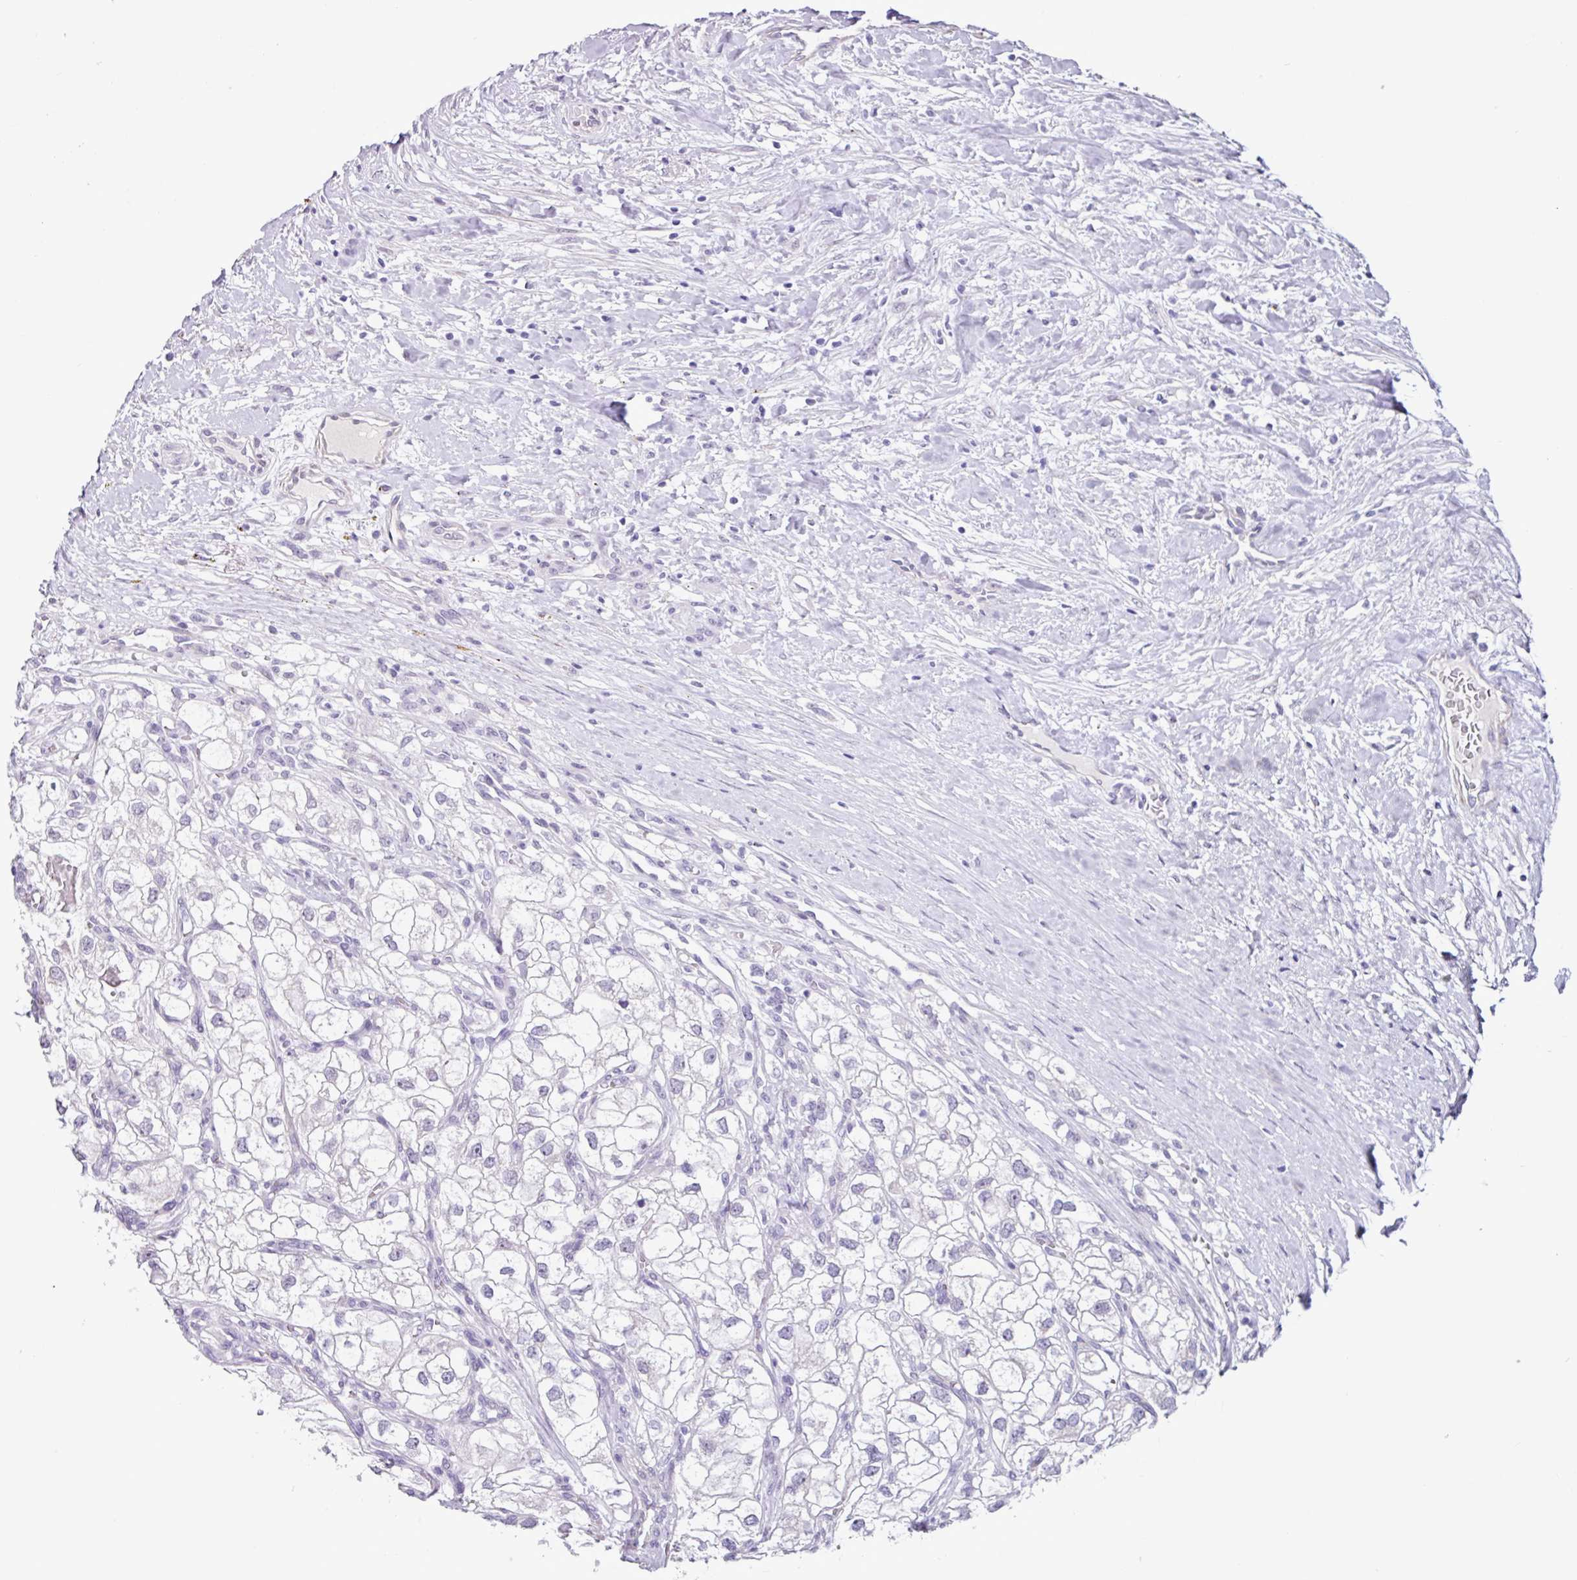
{"staining": {"intensity": "negative", "quantity": "none", "location": "none"}, "tissue": "renal cancer", "cell_type": "Tumor cells", "image_type": "cancer", "snomed": [{"axis": "morphology", "description": "Adenocarcinoma, NOS"}, {"axis": "topography", "description": "Kidney"}], "caption": "This micrograph is of adenocarcinoma (renal) stained with immunohistochemistry (IHC) to label a protein in brown with the nuclei are counter-stained blue. There is no staining in tumor cells.", "gene": "OTX1", "patient": {"sex": "male", "age": 59}}